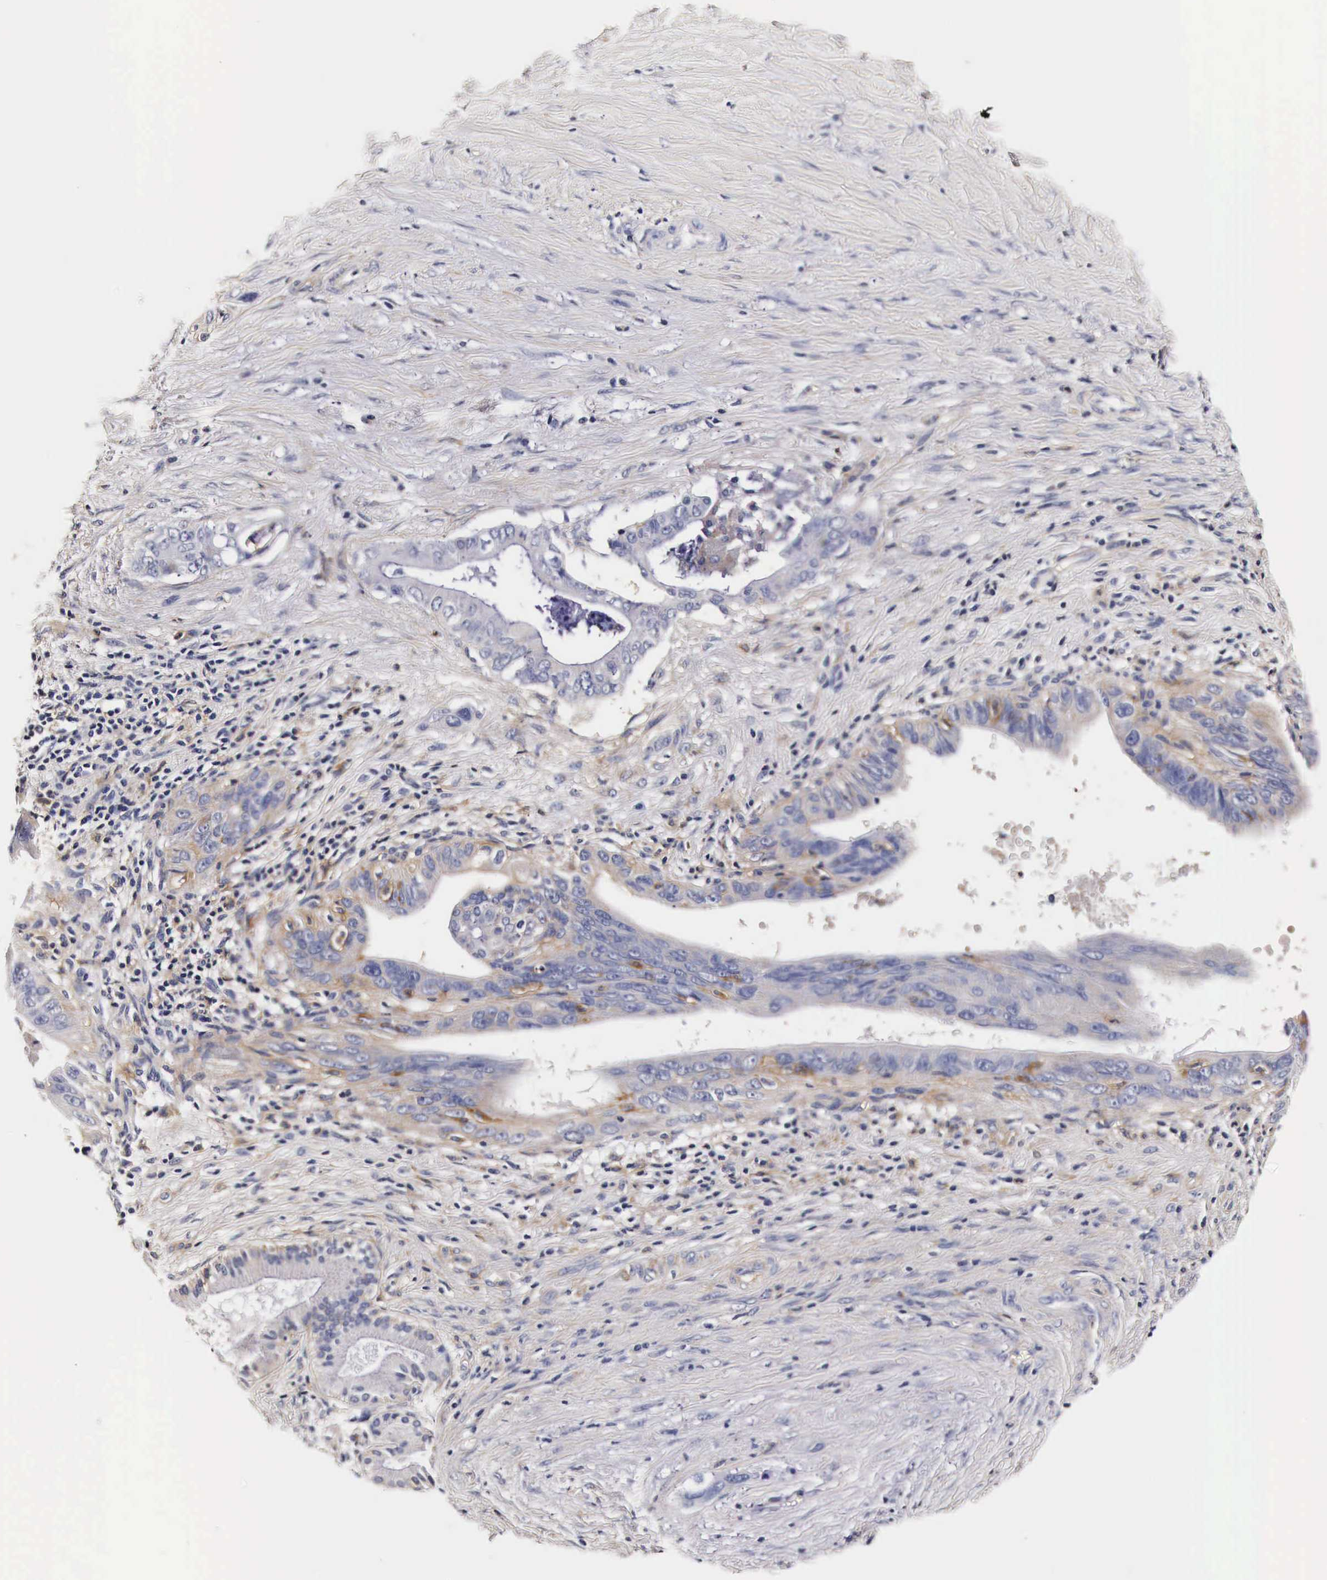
{"staining": {"intensity": "negative", "quantity": "none", "location": "none"}, "tissue": "liver cancer", "cell_type": "Tumor cells", "image_type": "cancer", "snomed": [{"axis": "morphology", "description": "Cholangiocarcinoma"}, {"axis": "topography", "description": "Liver"}], "caption": "Image shows no protein expression in tumor cells of liver cancer tissue.", "gene": "RP2", "patient": {"sex": "female", "age": 65}}